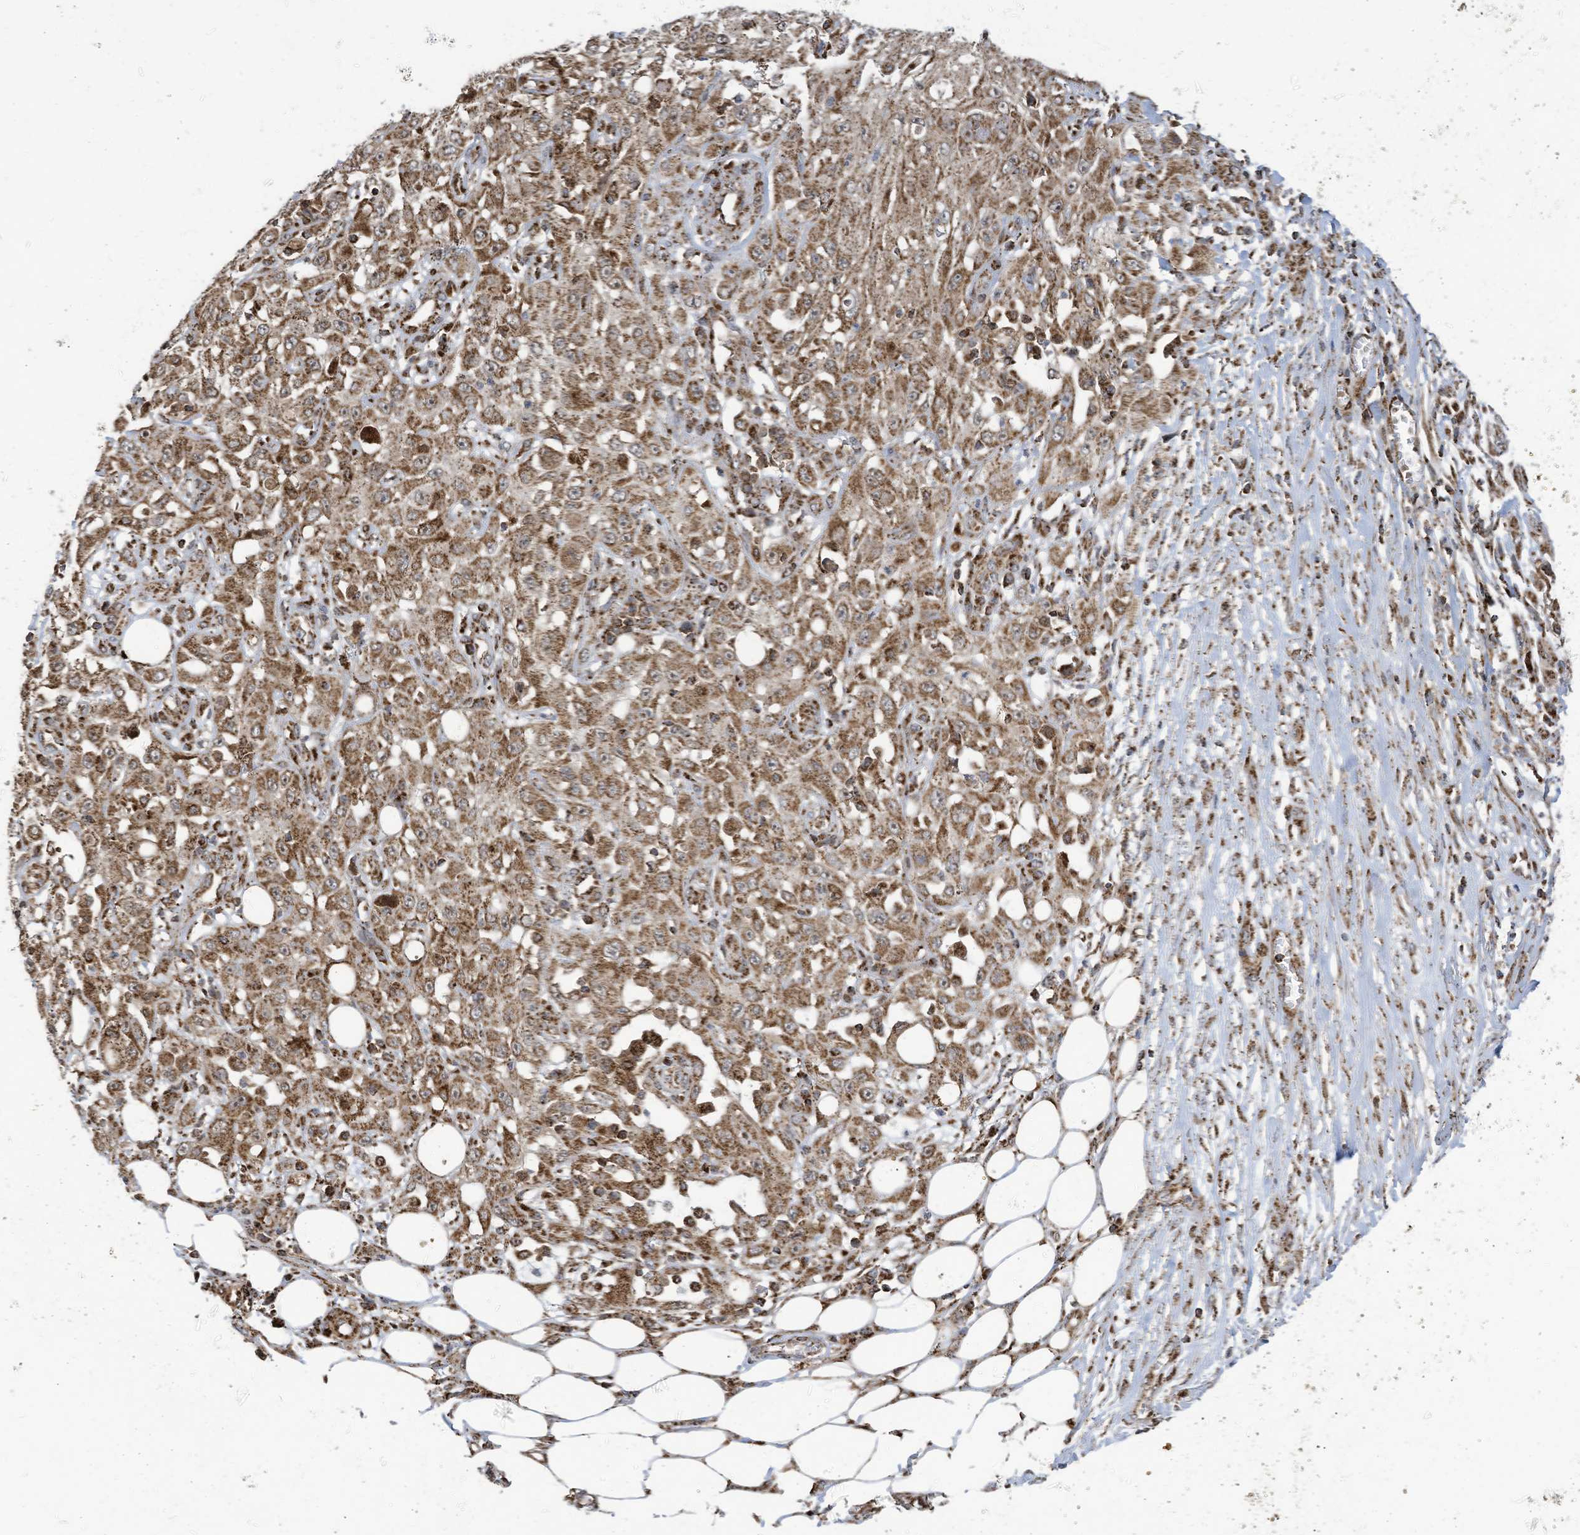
{"staining": {"intensity": "moderate", "quantity": ">75%", "location": "cytoplasmic/membranous"}, "tissue": "skin cancer", "cell_type": "Tumor cells", "image_type": "cancer", "snomed": [{"axis": "morphology", "description": "Squamous cell carcinoma, NOS"}, {"axis": "morphology", "description": "Squamous cell carcinoma, metastatic, NOS"}, {"axis": "topography", "description": "Skin"}, {"axis": "topography", "description": "Lymph node"}], "caption": "Immunohistochemistry (IHC) photomicrograph of human skin squamous cell carcinoma stained for a protein (brown), which reveals medium levels of moderate cytoplasmic/membranous positivity in about >75% of tumor cells.", "gene": "COX10", "patient": {"sex": "male", "age": 75}}